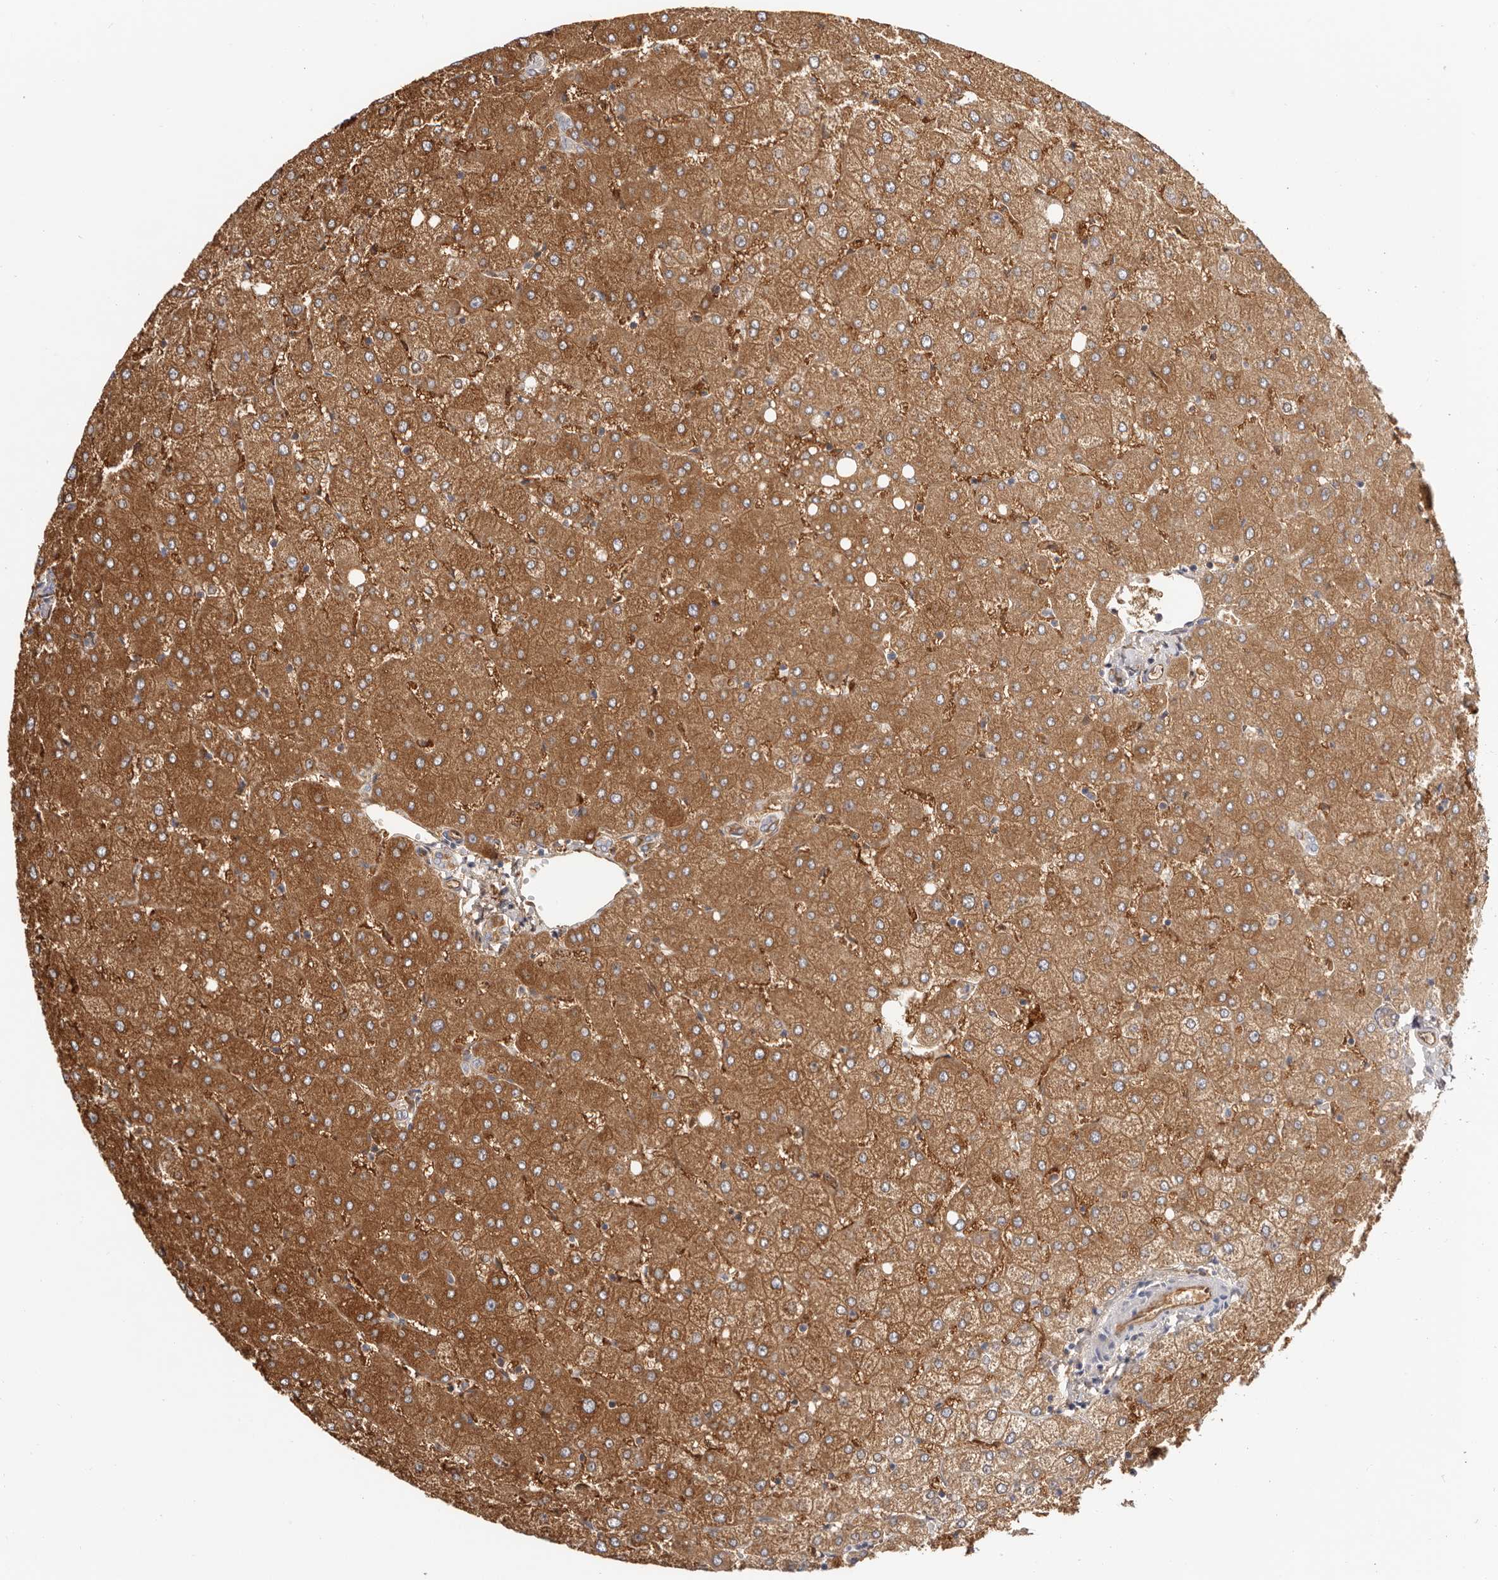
{"staining": {"intensity": "moderate", "quantity": ">75%", "location": "cytoplasmic/membranous"}, "tissue": "liver", "cell_type": "Cholangiocytes", "image_type": "normal", "snomed": [{"axis": "morphology", "description": "Normal tissue, NOS"}, {"axis": "topography", "description": "Liver"}], "caption": "Immunohistochemistry of normal human liver reveals medium levels of moderate cytoplasmic/membranous expression in approximately >75% of cholangiocytes. (Brightfield microscopy of DAB IHC at high magnification).", "gene": "LAP3", "patient": {"sex": "female", "age": 54}}